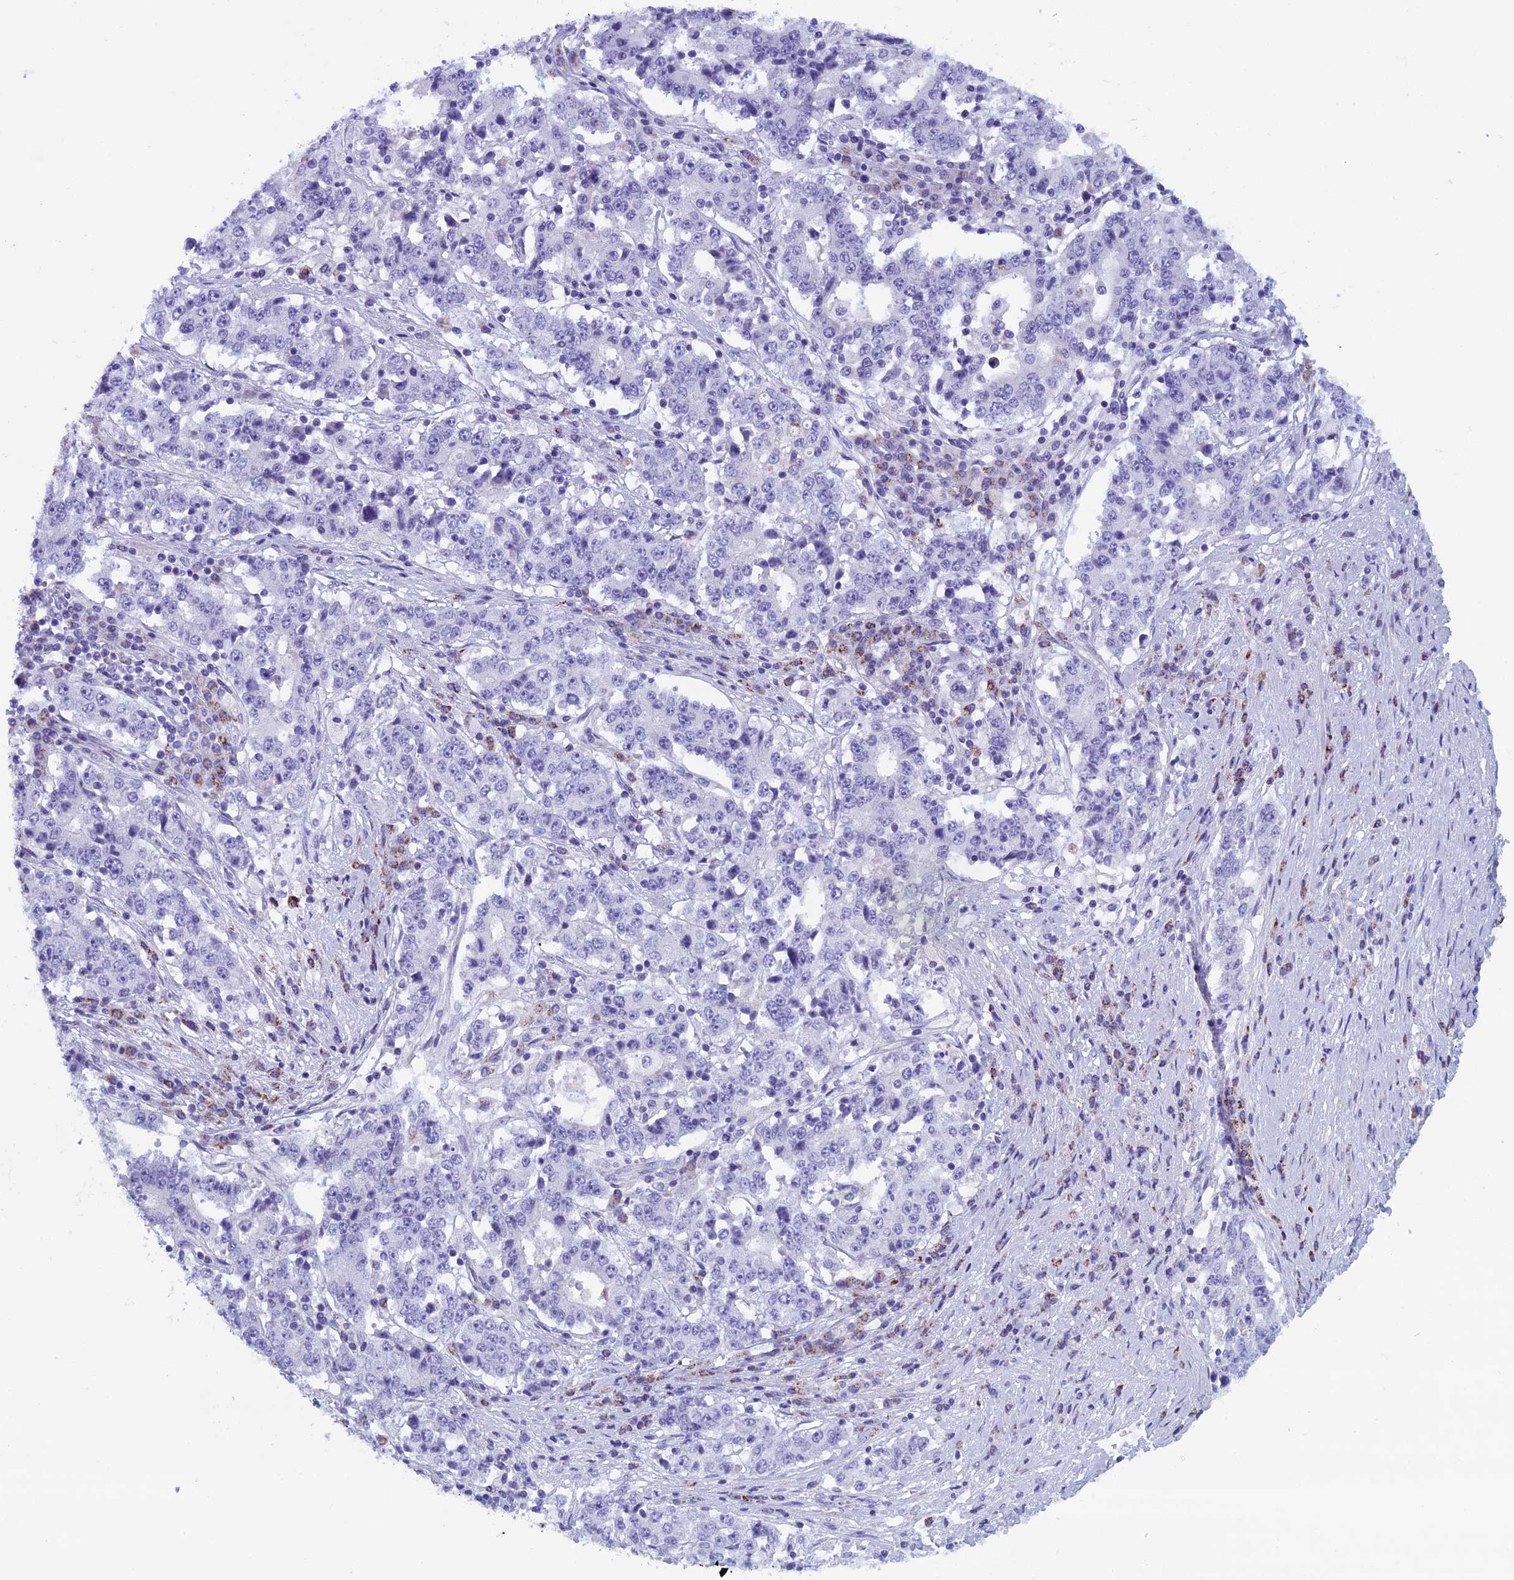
{"staining": {"intensity": "negative", "quantity": "none", "location": "none"}, "tissue": "stomach cancer", "cell_type": "Tumor cells", "image_type": "cancer", "snomed": [{"axis": "morphology", "description": "Adenocarcinoma, NOS"}, {"axis": "topography", "description": "Stomach"}], "caption": "Tumor cells are negative for protein expression in human stomach adenocarcinoma.", "gene": "ZNF563", "patient": {"sex": "male", "age": 59}}